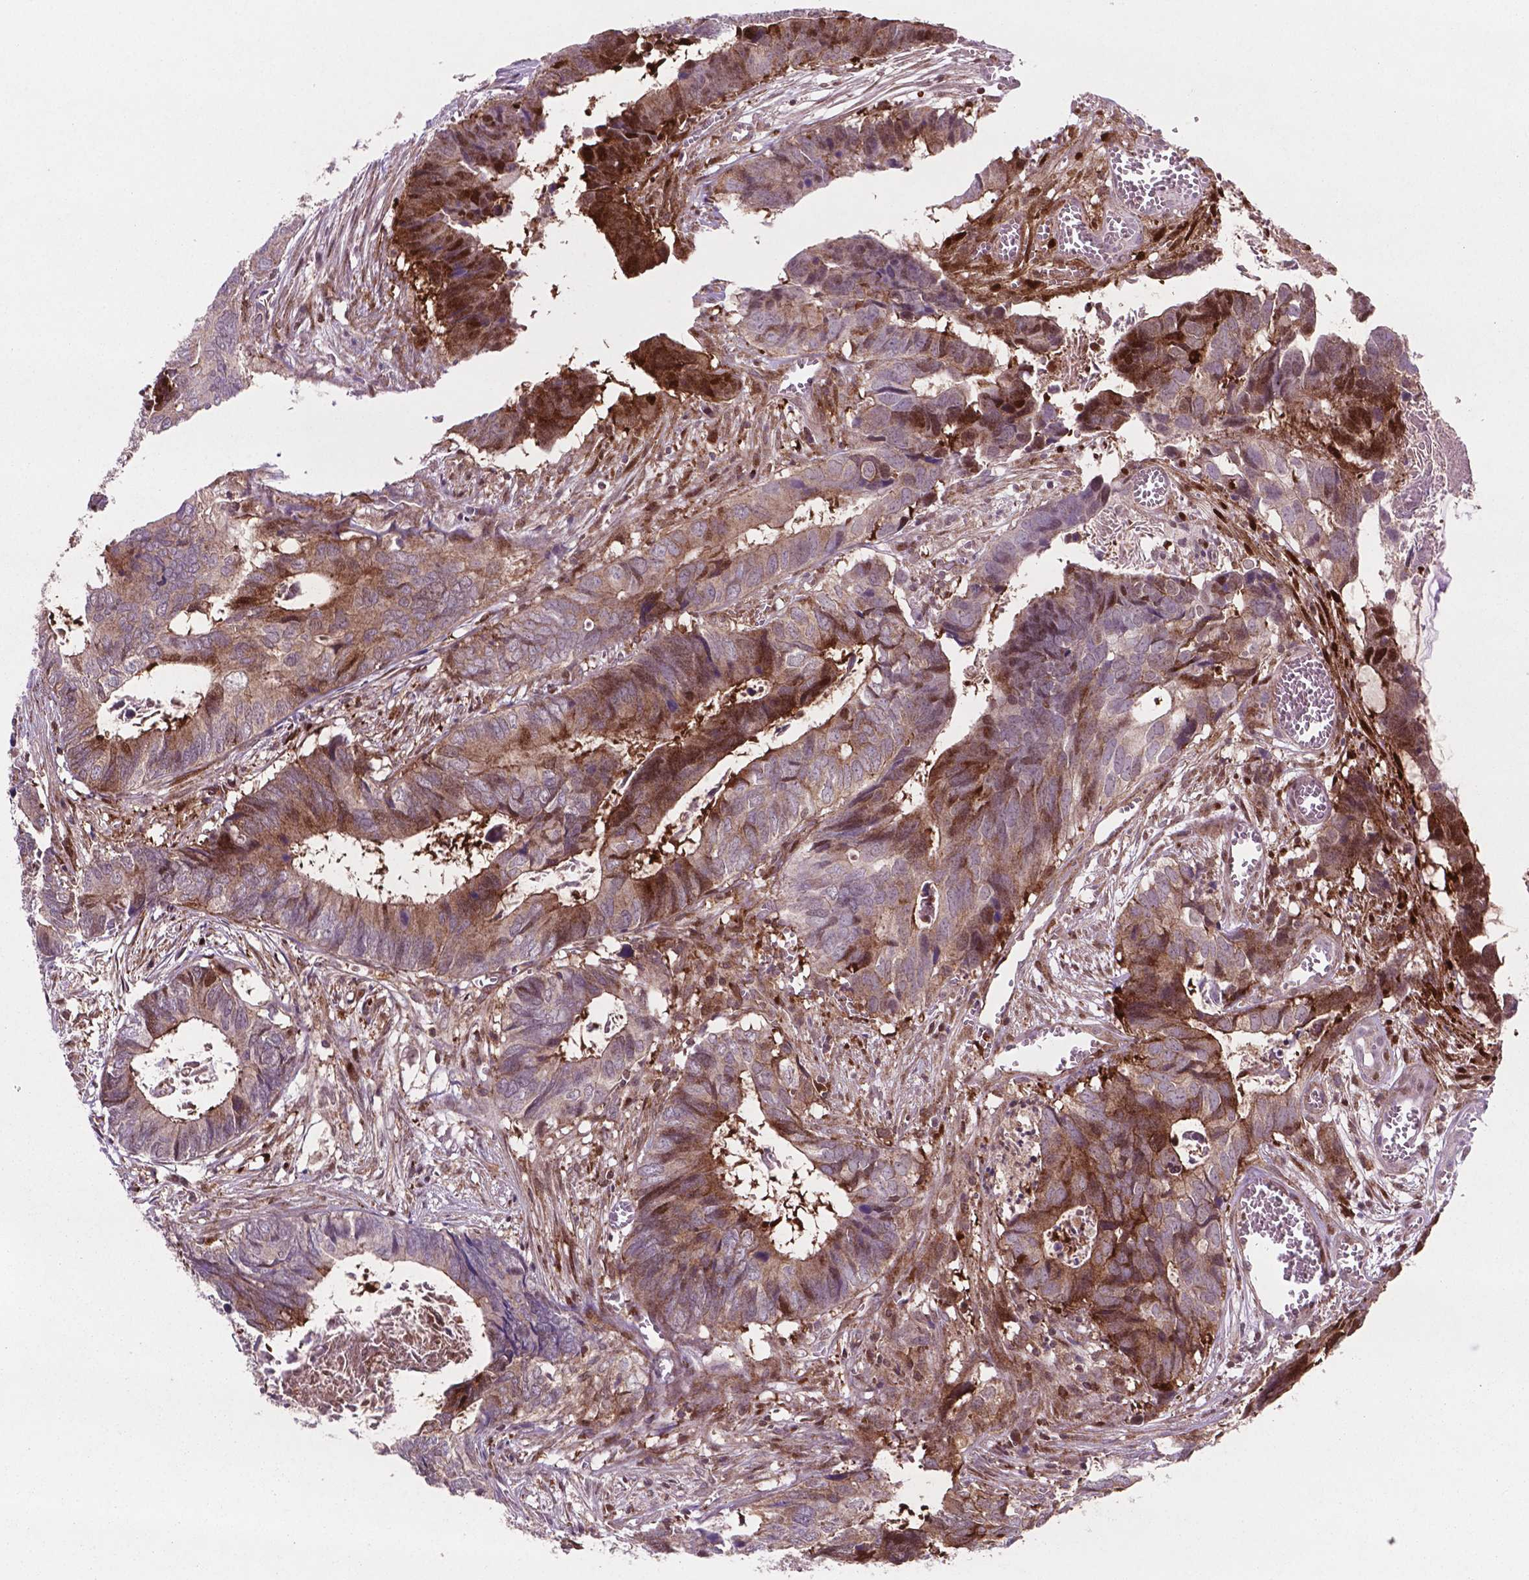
{"staining": {"intensity": "moderate", "quantity": ">75%", "location": "cytoplasmic/membranous"}, "tissue": "colorectal cancer", "cell_type": "Tumor cells", "image_type": "cancer", "snomed": [{"axis": "morphology", "description": "Adenocarcinoma, NOS"}, {"axis": "topography", "description": "Colon"}], "caption": "High-magnification brightfield microscopy of colorectal cancer (adenocarcinoma) stained with DAB (brown) and counterstained with hematoxylin (blue). tumor cells exhibit moderate cytoplasmic/membranous expression is identified in approximately>75% of cells. The staining was performed using DAB (3,3'-diaminobenzidine), with brown indicating positive protein expression. Nuclei are stained blue with hematoxylin.", "gene": "LDHA", "patient": {"sex": "female", "age": 82}}